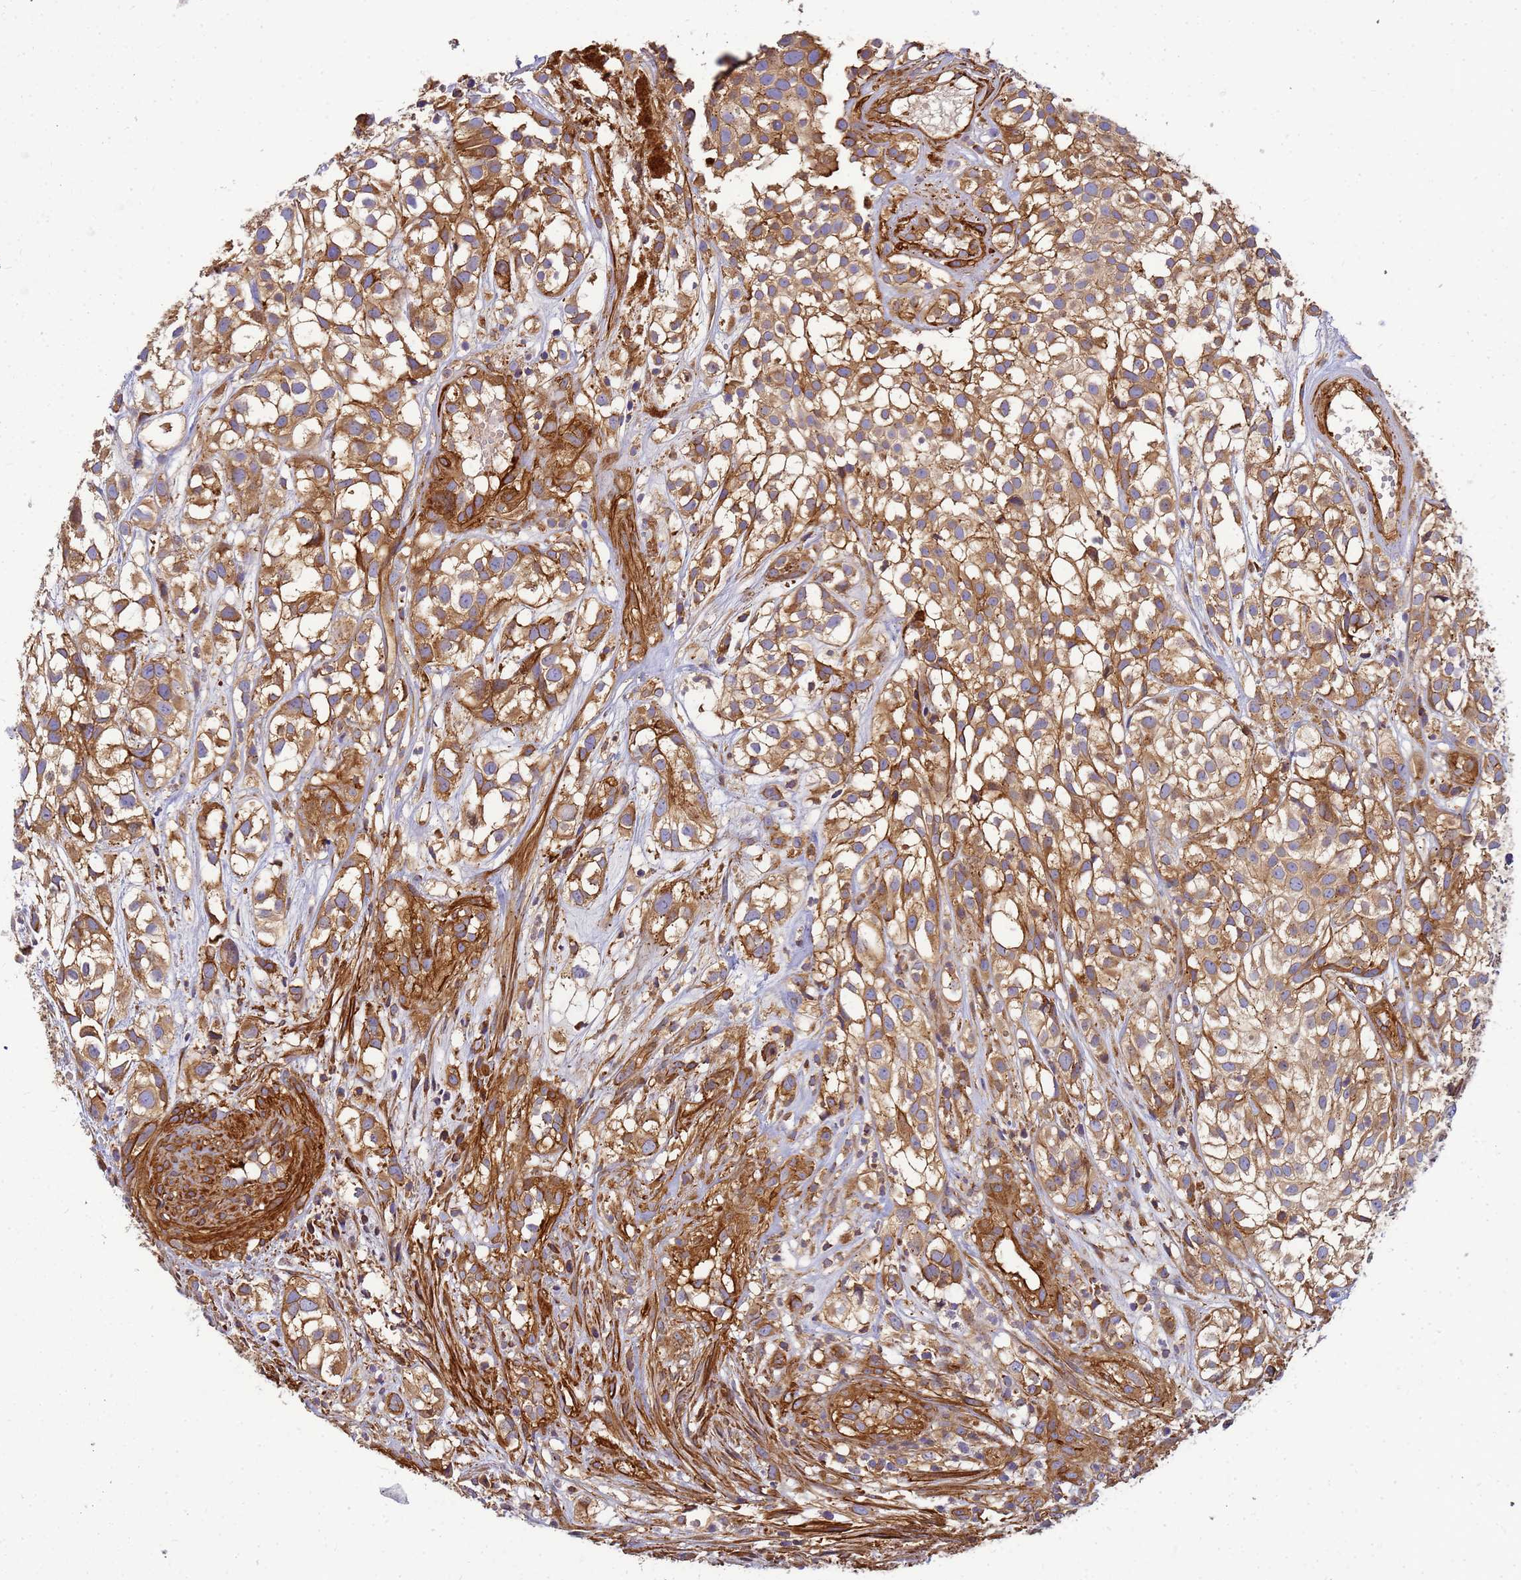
{"staining": {"intensity": "strong", "quantity": "25%-75%", "location": "cytoplasmic/membranous"}, "tissue": "urothelial cancer", "cell_type": "Tumor cells", "image_type": "cancer", "snomed": [{"axis": "morphology", "description": "Urothelial carcinoma, High grade"}, {"axis": "topography", "description": "Urinary bladder"}], "caption": "A histopathology image of urothelial cancer stained for a protein reveals strong cytoplasmic/membranous brown staining in tumor cells. (DAB IHC with brightfield microscopy, high magnification).", "gene": "C2CD5", "patient": {"sex": "male", "age": 56}}